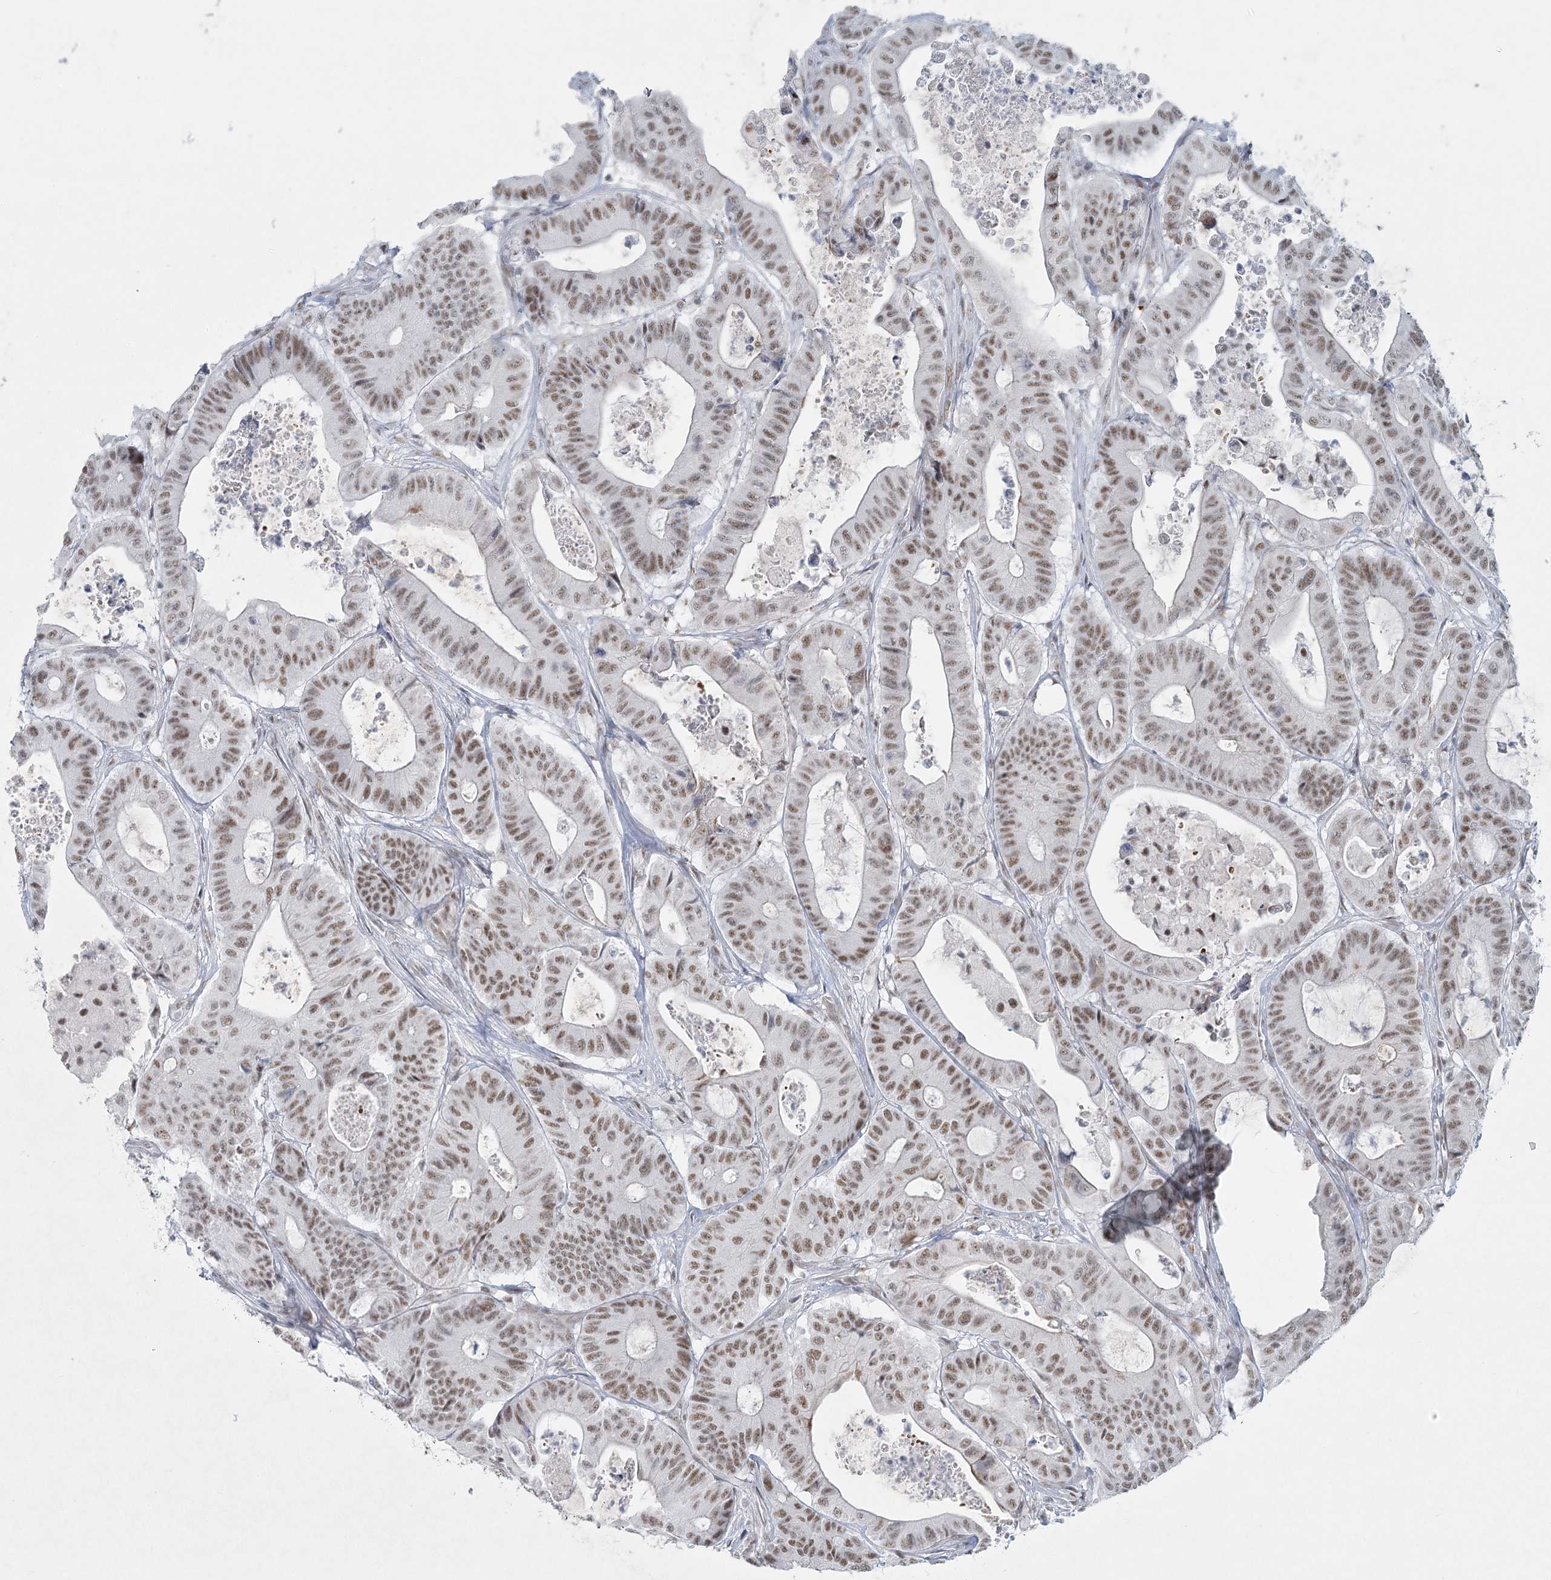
{"staining": {"intensity": "moderate", "quantity": ">75%", "location": "nuclear"}, "tissue": "colorectal cancer", "cell_type": "Tumor cells", "image_type": "cancer", "snomed": [{"axis": "morphology", "description": "Adenocarcinoma, NOS"}, {"axis": "topography", "description": "Colon"}], "caption": "DAB immunohistochemical staining of colorectal cancer shows moderate nuclear protein expression in about >75% of tumor cells.", "gene": "U2SURP", "patient": {"sex": "female", "age": 84}}